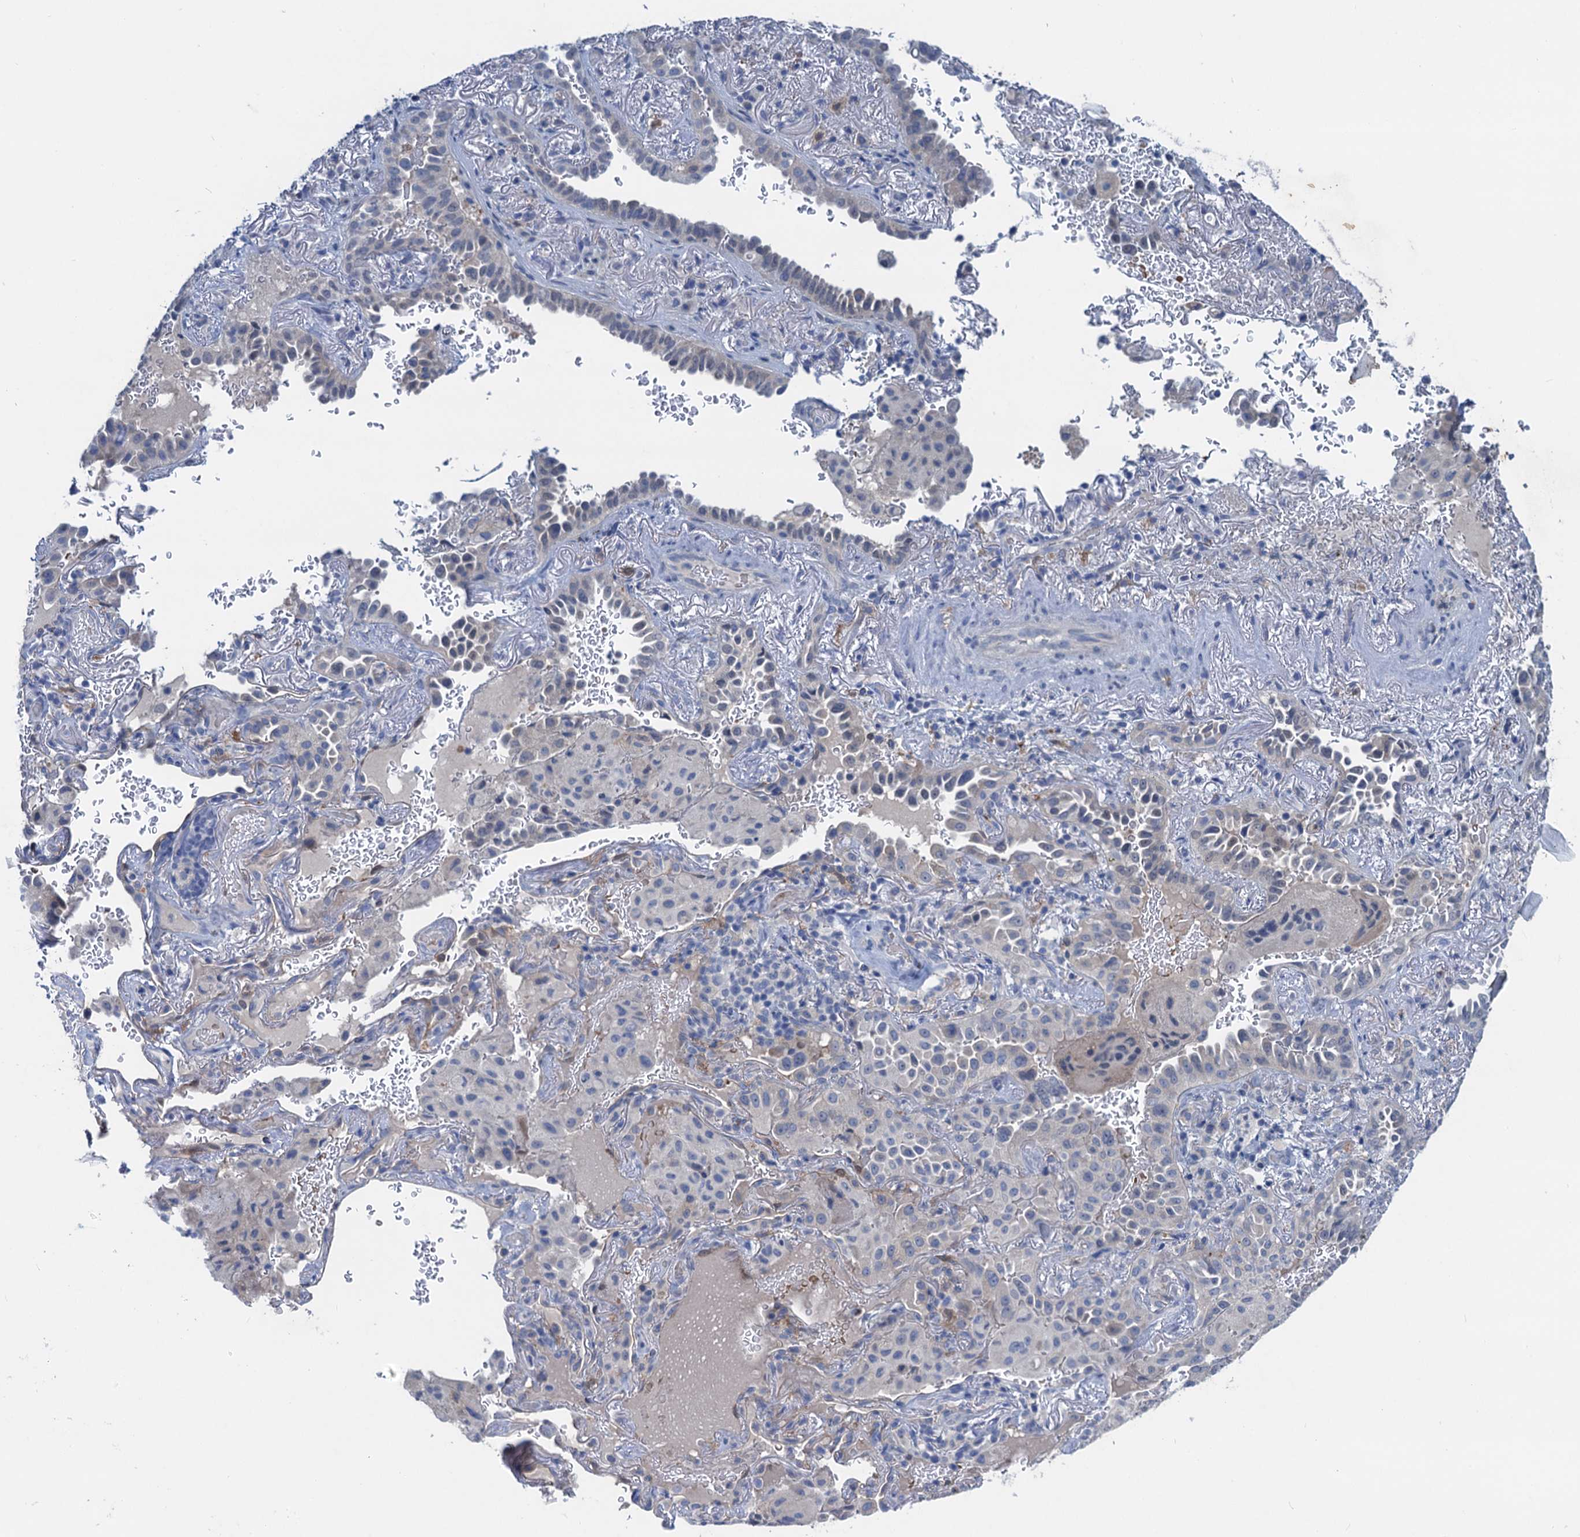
{"staining": {"intensity": "negative", "quantity": "none", "location": "none"}, "tissue": "lung cancer", "cell_type": "Tumor cells", "image_type": "cancer", "snomed": [{"axis": "morphology", "description": "Adenocarcinoma, NOS"}, {"axis": "topography", "description": "Lung"}], "caption": "Immunohistochemistry histopathology image of neoplastic tissue: lung adenocarcinoma stained with DAB displays no significant protein positivity in tumor cells.", "gene": "RTKN2", "patient": {"sex": "female", "age": 69}}